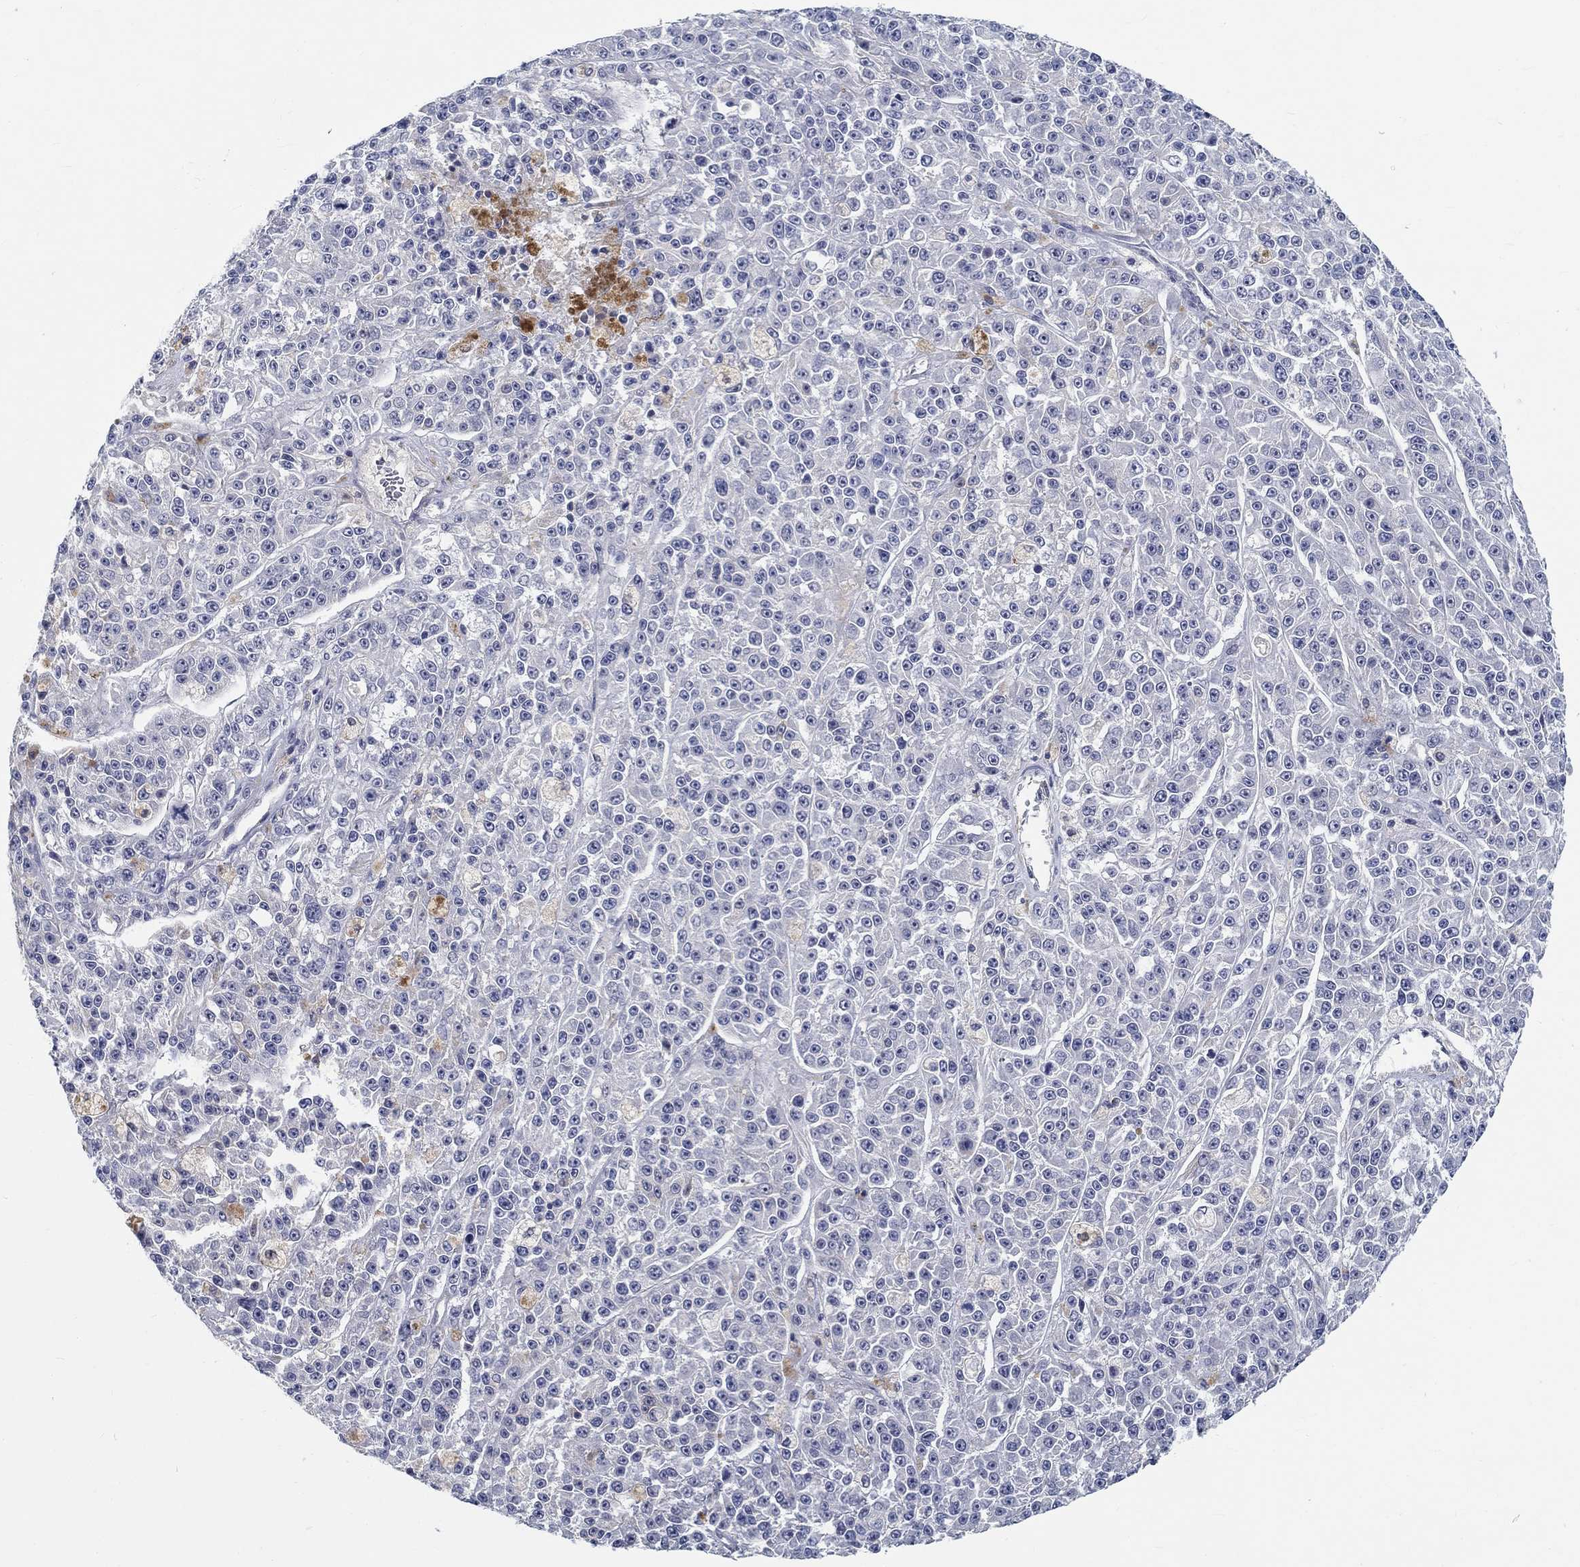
{"staining": {"intensity": "negative", "quantity": "none", "location": "none"}, "tissue": "melanoma", "cell_type": "Tumor cells", "image_type": "cancer", "snomed": [{"axis": "morphology", "description": "Malignant melanoma, NOS"}, {"axis": "topography", "description": "Skin"}], "caption": "Tumor cells show no significant protein staining in malignant melanoma.", "gene": "MYBPC1", "patient": {"sex": "female", "age": 58}}